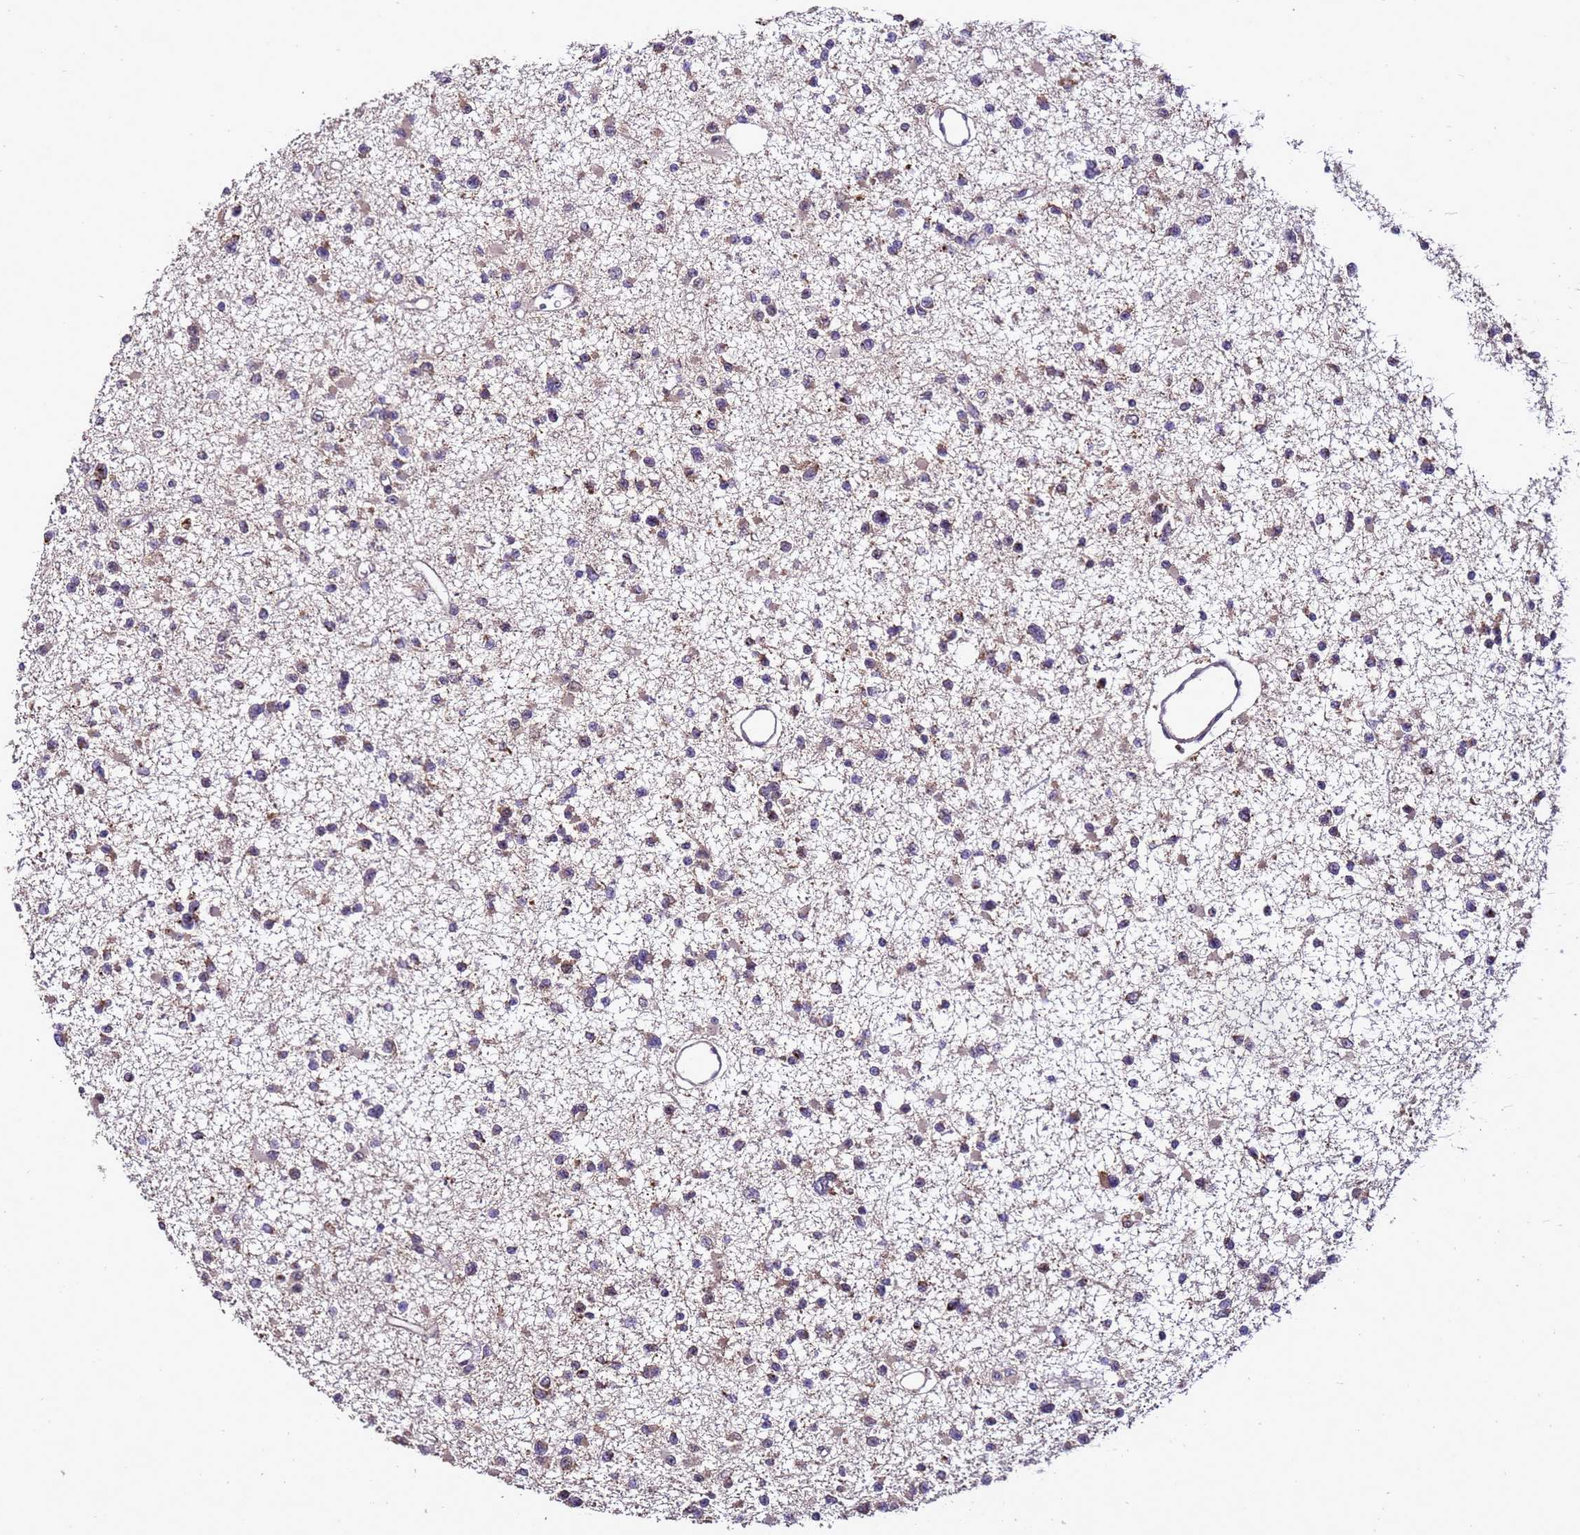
{"staining": {"intensity": "moderate", "quantity": ">75%", "location": "cytoplasmic/membranous"}, "tissue": "glioma", "cell_type": "Tumor cells", "image_type": "cancer", "snomed": [{"axis": "morphology", "description": "Glioma, malignant, Low grade"}, {"axis": "topography", "description": "Brain"}], "caption": "Immunohistochemical staining of human malignant glioma (low-grade) exhibits medium levels of moderate cytoplasmic/membranous expression in about >75% of tumor cells.", "gene": "ZNF329", "patient": {"sex": "female", "age": 22}}